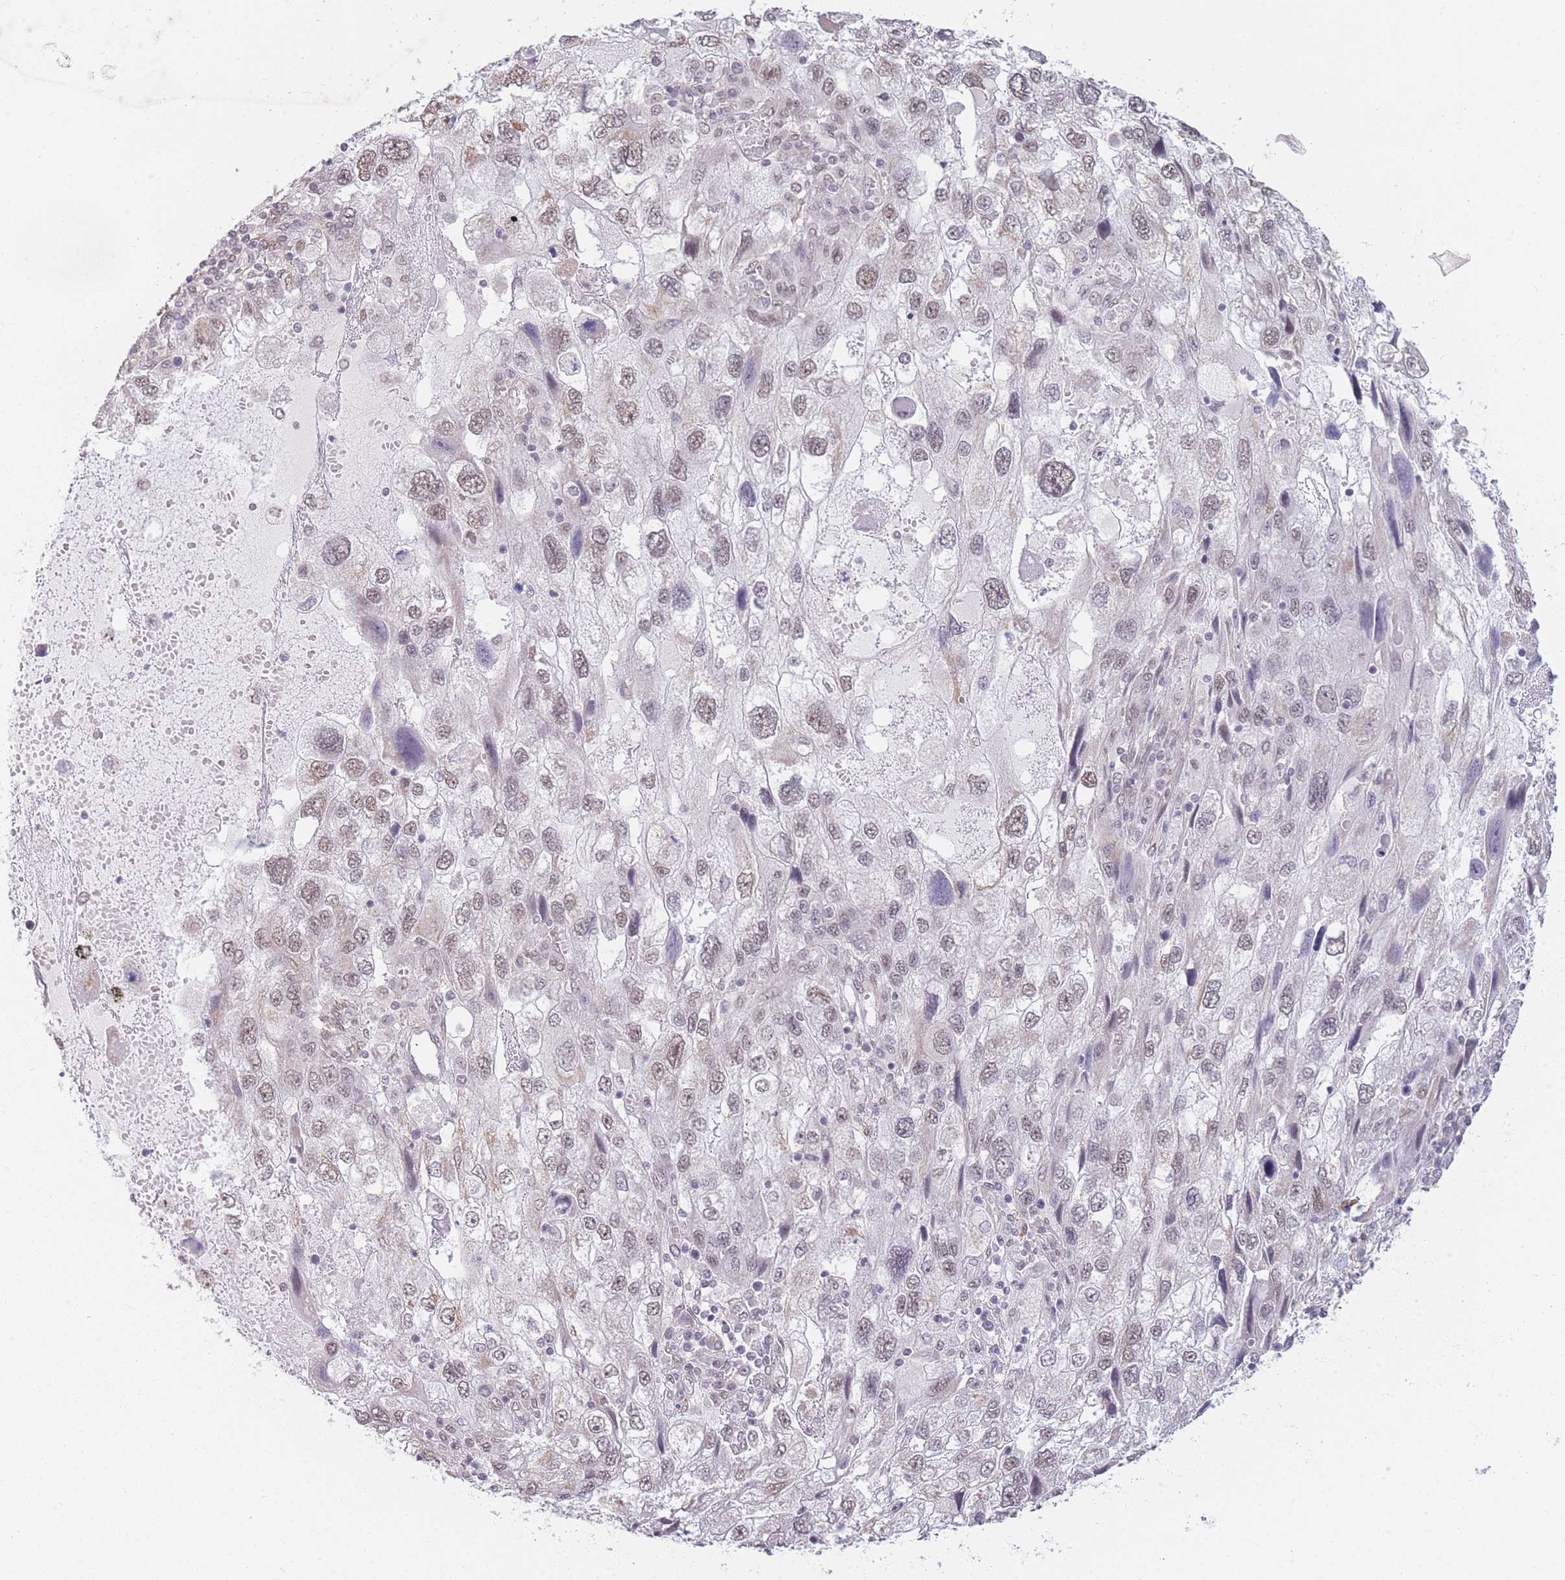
{"staining": {"intensity": "weak", "quantity": "25%-75%", "location": "nuclear"}, "tissue": "endometrial cancer", "cell_type": "Tumor cells", "image_type": "cancer", "snomed": [{"axis": "morphology", "description": "Adenocarcinoma, NOS"}, {"axis": "topography", "description": "Endometrium"}], "caption": "Immunohistochemical staining of human endometrial cancer (adenocarcinoma) demonstrates low levels of weak nuclear expression in approximately 25%-75% of tumor cells.", "gene": "SIN3B", "patient": {"sex": "female", "age": 49}}